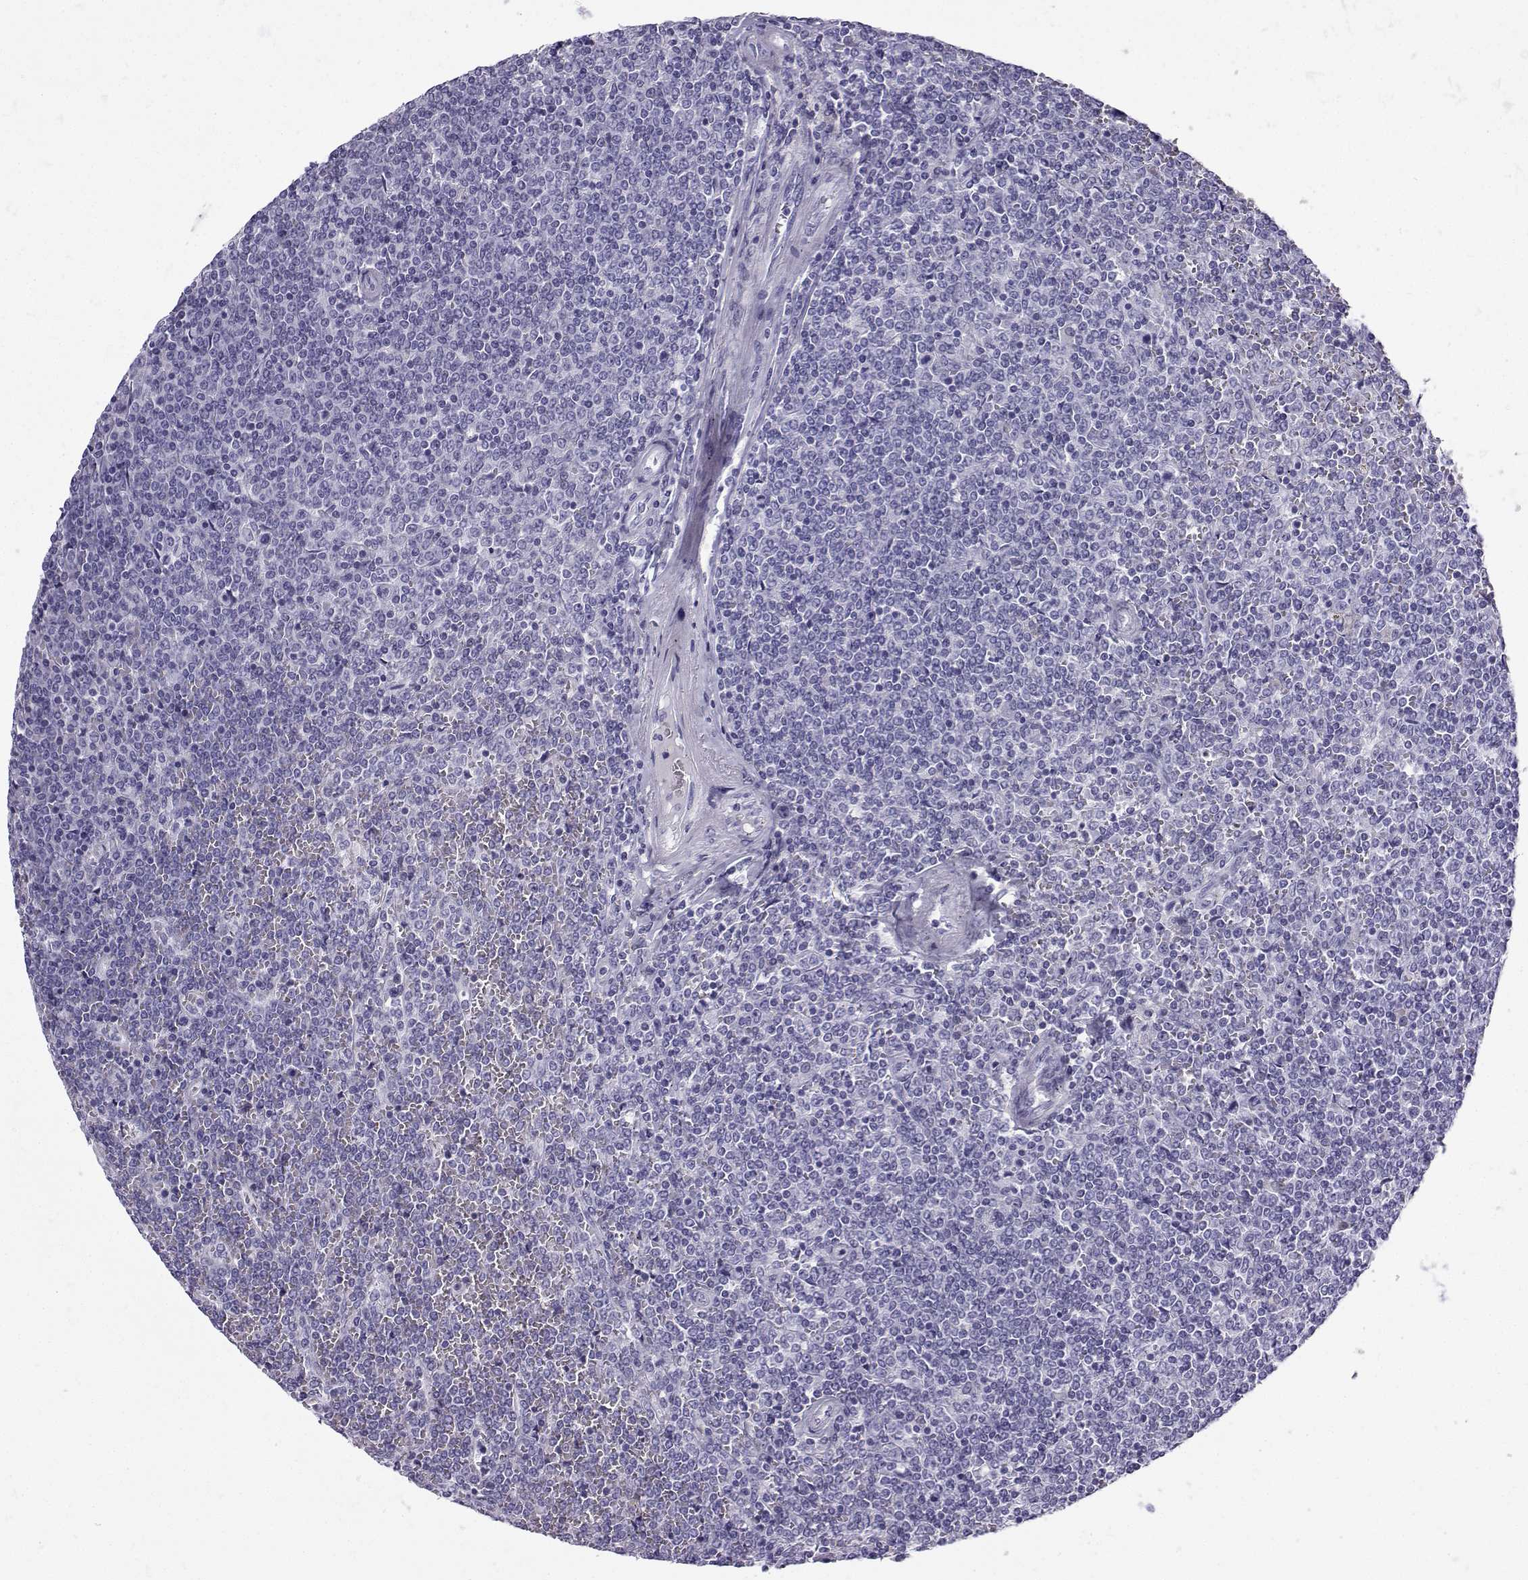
{"staining": {"intensity": "negative", "quantity": "none", "location": "none"}, "tissue": "lymphoma", "cell_type": "Tumor cells", "image_type": "cancer", "snomed": [{"axis": "morphology", "description": "Malignant lymphoma, non-Hodgkin's type, Low grade"}, {"axis": "topography", "description": "Spleen"}], "caption": "A high-resolution image shows IHC staining of malignant lymphoma, non-Hodgkin's type (low-grade), which displays no significant expression in tumor cells.", "gene": "NEFL", "patient": {"sex": "female", "age": 19}}